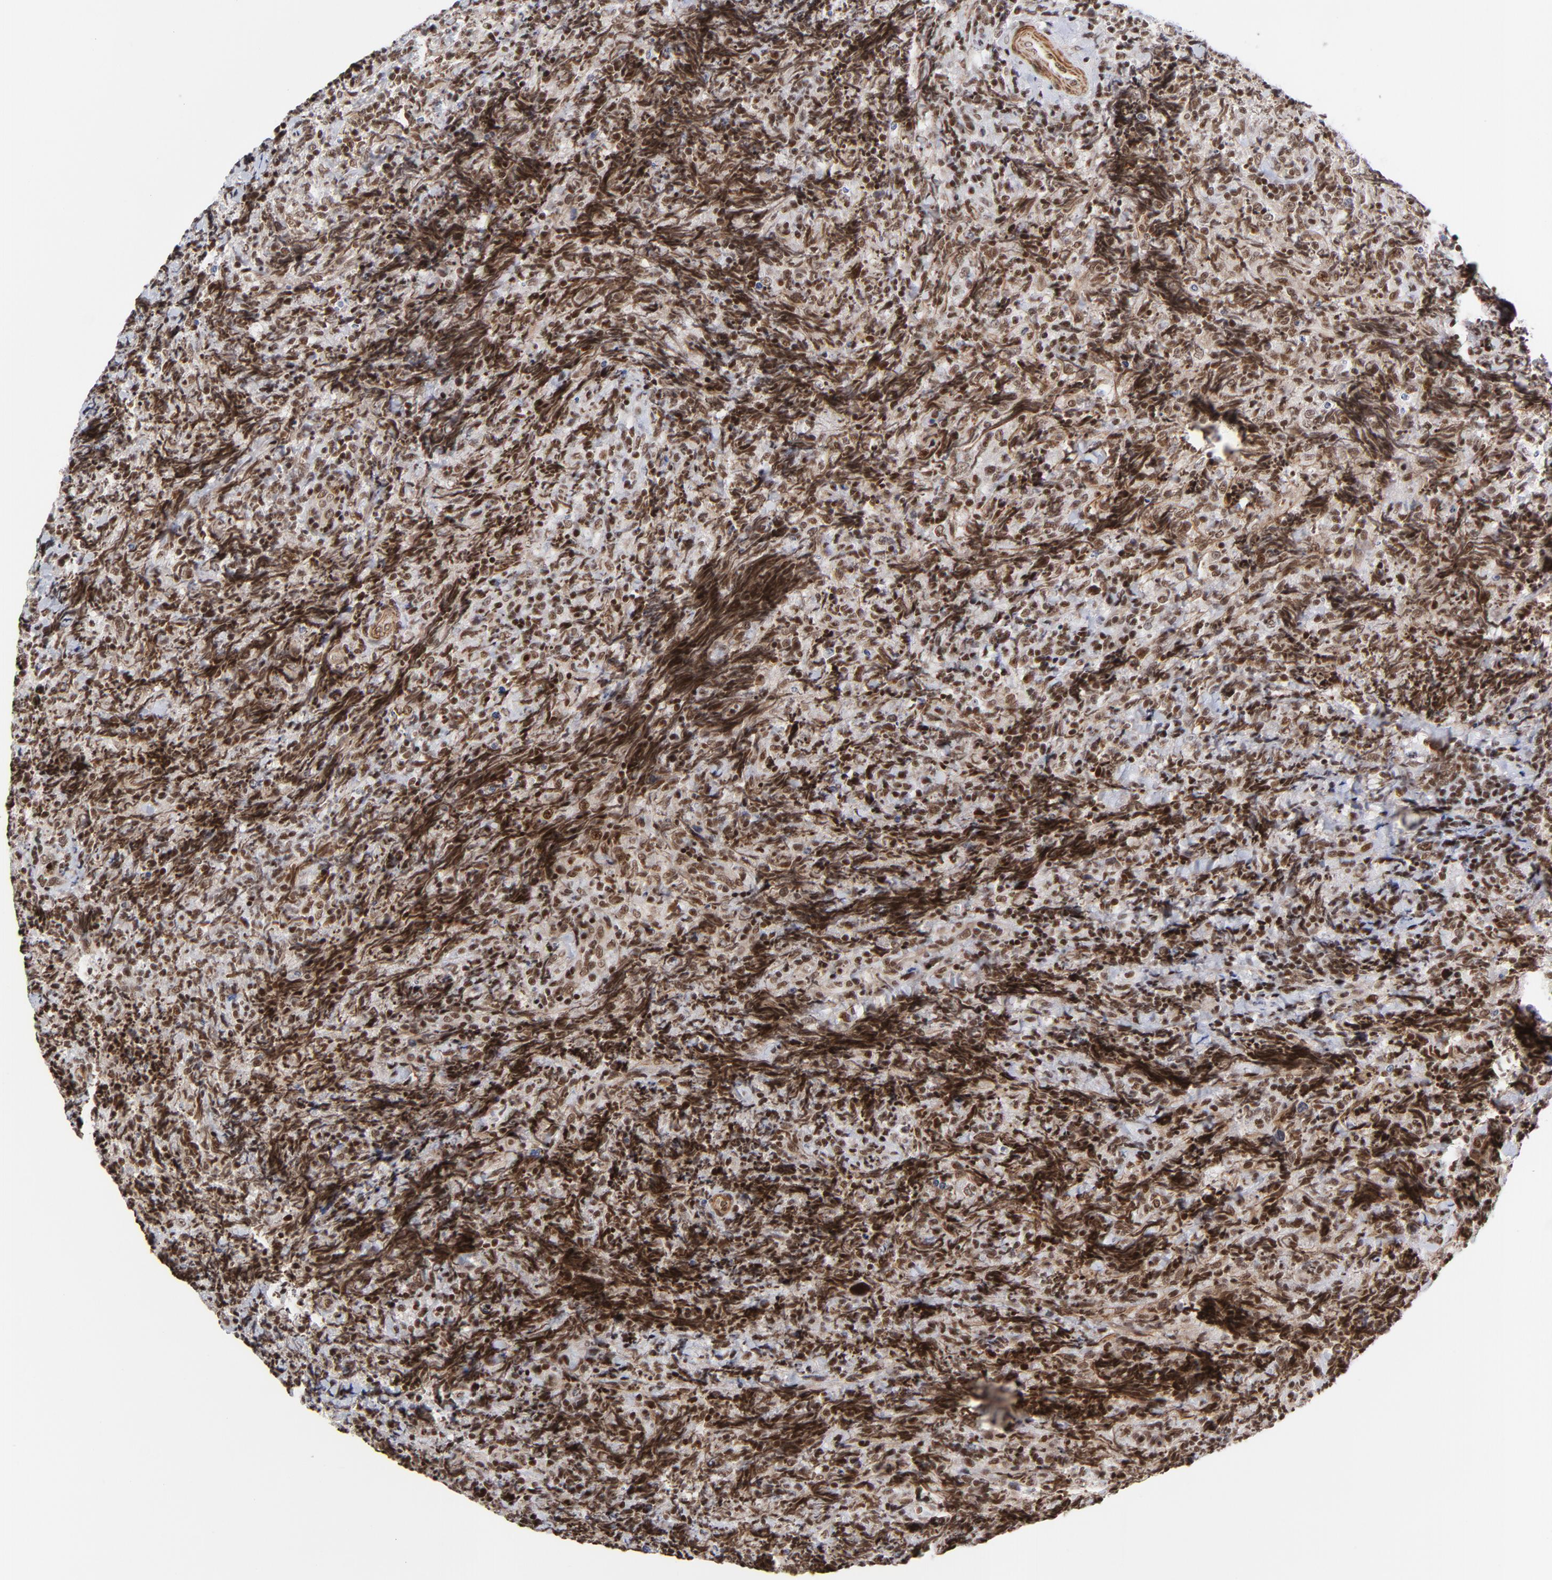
{"staining": {"intensity": "strong", "quantity": ">75%", "location": "nuclear"}, "tissue": "lymphoma", "cell_type": "Tumor cells", "image_type": "cancer", "snomed": [{"axis": "morphology", "description": "Malignant lymphoma, non-Hodgkin's type, High grade"}, {"axis": "topography", "description": "Tonsil"}], "caption": "Strong nuclear positivity is present in approximately >75% of tumor cells in high-grade malignant lymphoma, non-Hodgkin's type.", "gene": "CTCF", "patient": {"sex": "female", "age": 36}}